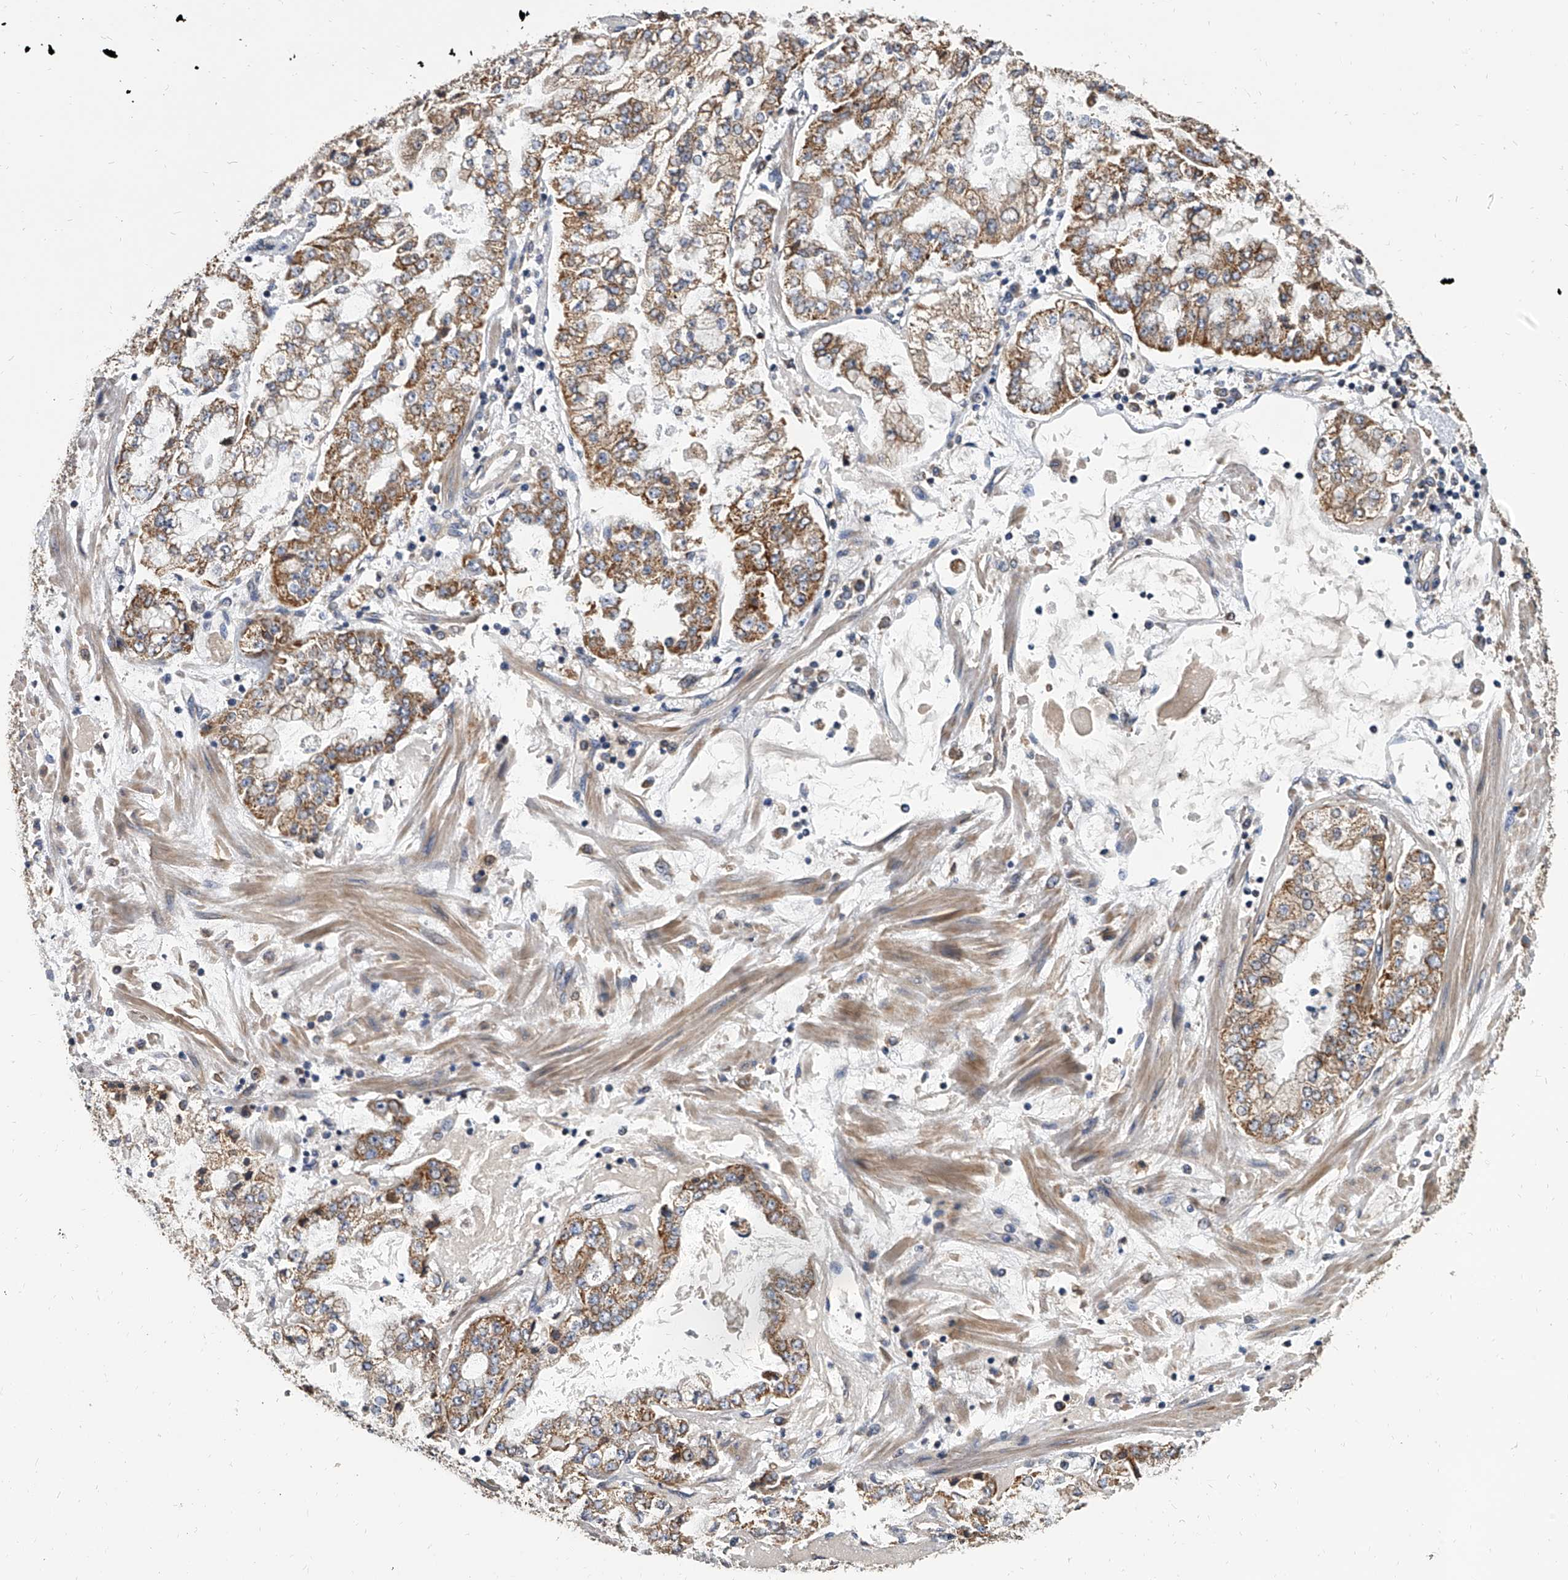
{"staining": {"intensity": "moderate", "quantity": ">75%", "location": "cytoplasmic/membranous"}, "tissue": "stomach cancer", "cell_type": "Tumor cells", "image_type": "cancer", "snomed": [{"axis": "morphology", "description": "Adenocarcinoma, NOS"}, {"axis": "topography", "description": "Stomach"}], "caption": "A high-resolution micrograph shows immunohistochemistry (IHC) staining of stomach cancer, which exhibits moderate cytoplasmic/membranous positivity in about >75% of tumor cells.", "gene": "MRPL28", "patient": {"sex": "male", "age": 76}}